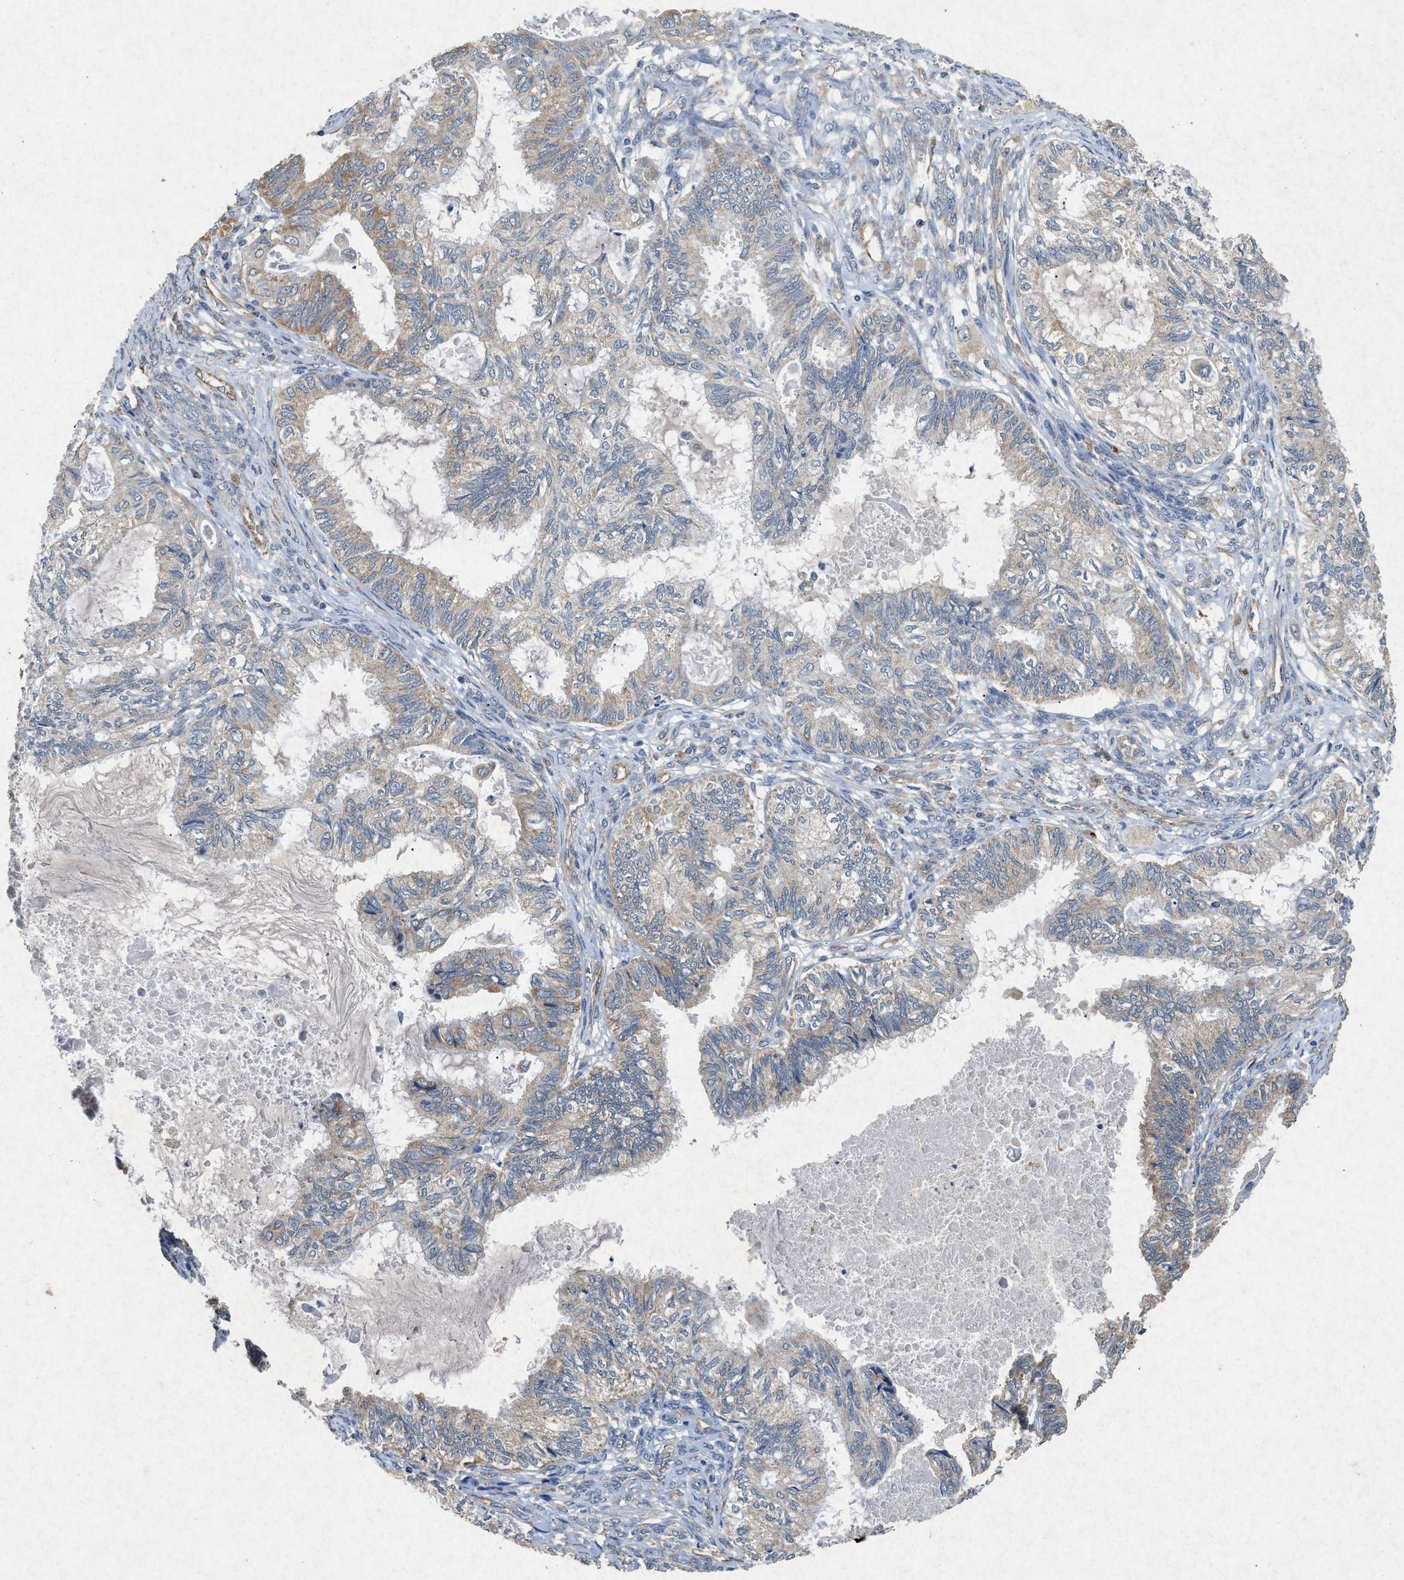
{"staining": {"intensity": "weak", "quantity": "25%-75%", "location": "cytoplasmic/membranous"}, "tissue": "cervical cancer", "cell_type": "Tumor cells", "image_type": "cancer", "snomed": [{"axis": "morphology", "description": "Normal tissue, NOS"}, {"axis": "morphology", "description": "Adenocarcinoma, NOS"}, {"axis": "topography", "description": "Cervix"}, {"axis": "topography", "description": "Endometrium"}], "caption": "Adenocarcinoma (cervical) stained with immunohistochemistry (IHC) shows weak cytoplasmic/membranous expression in about 25%-75% of tumor cells.", "gene": "CDK15", "patient": {"sex": "female", "age": 86}}